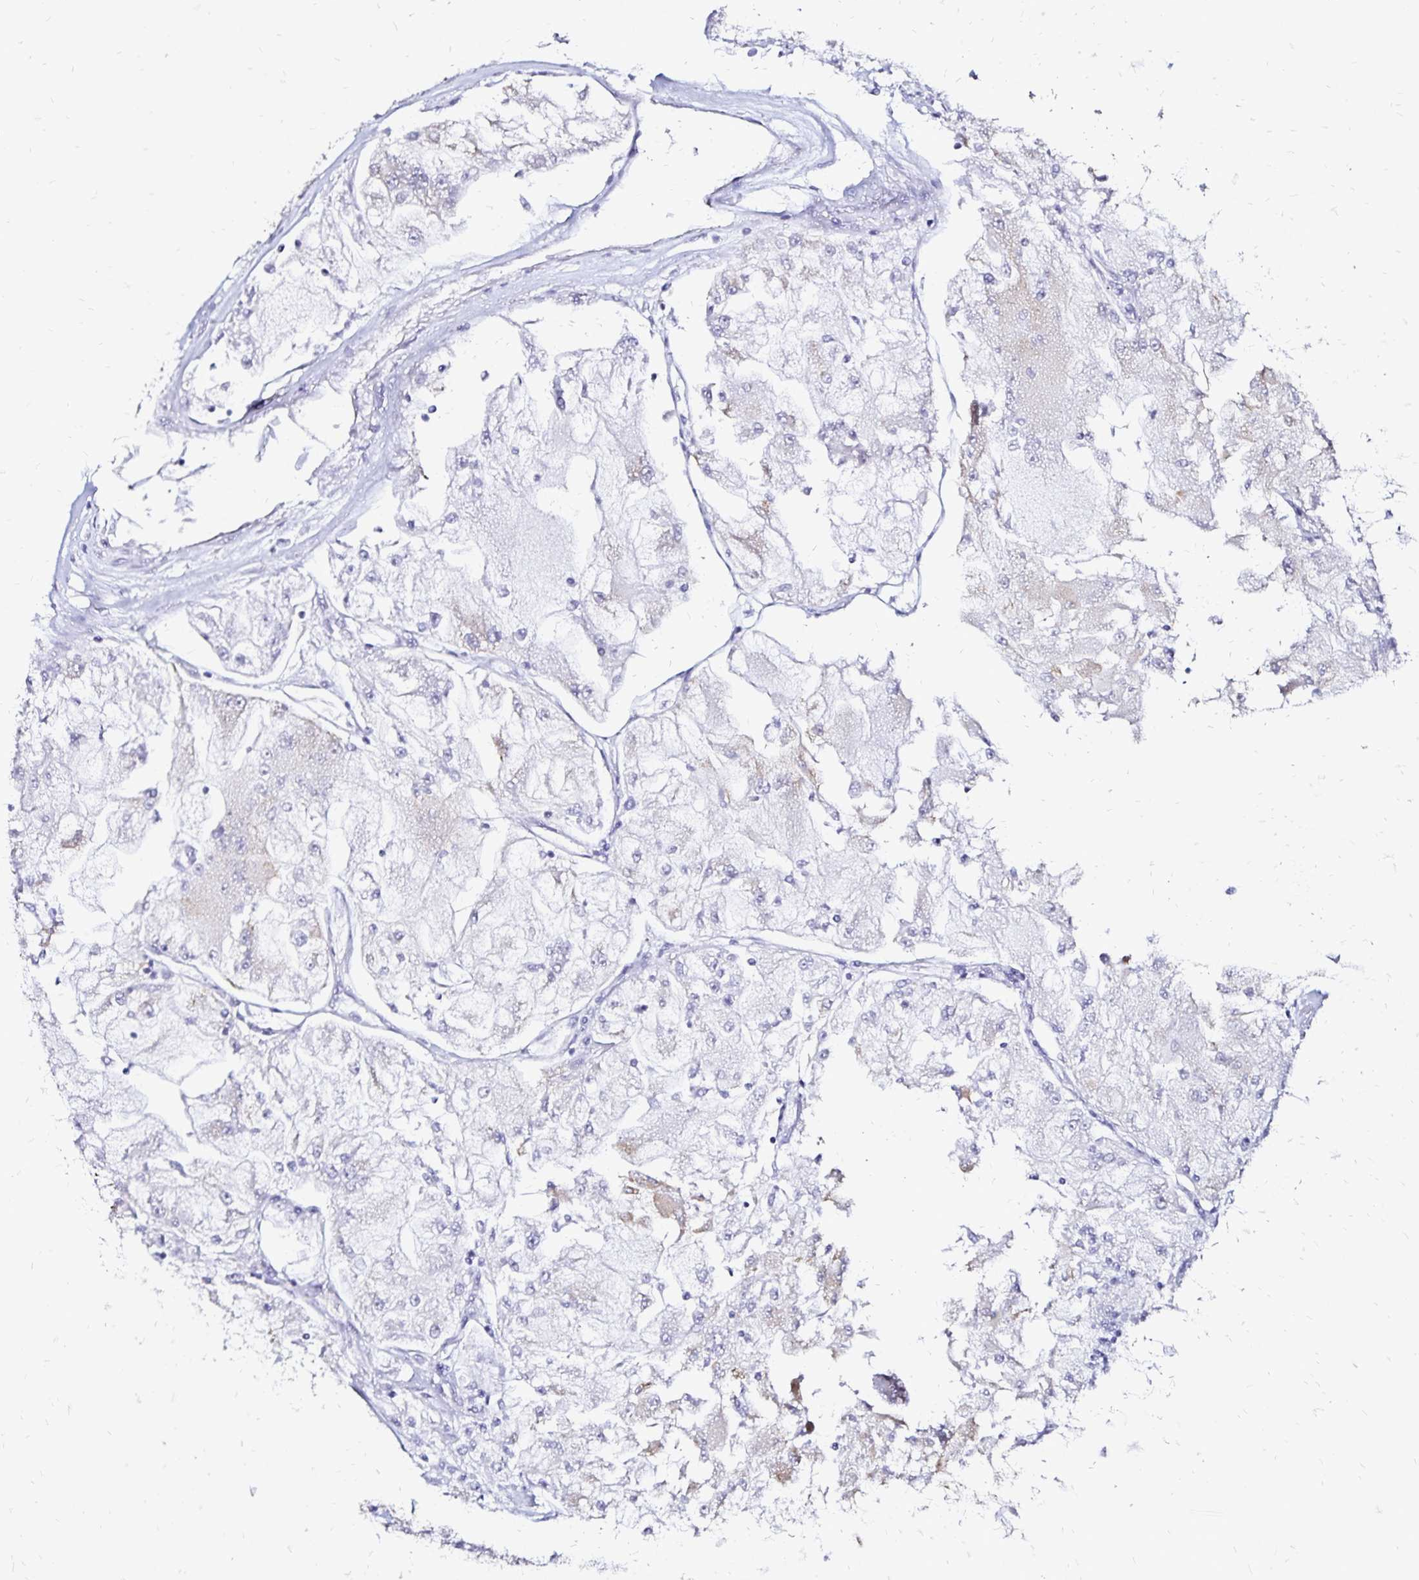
{"staining": {"intensity": "negative", "quantity": "none", "location": "none"}, "tissue": "renal cancer", "cell_type": "Tumor cells", "image_type": "cancer", "snomed": [{"axis": "morphology", "description": "Adenocarcinoma, NOS"}, {"axis": "topography", "description": "Kidney"}], "caption": "Renal cancer was stained to show a protein in brown. There is no significant staining in tumor cells.", "gene": "SLC5A1", "patient": {"sex": "female", "age": 72}}